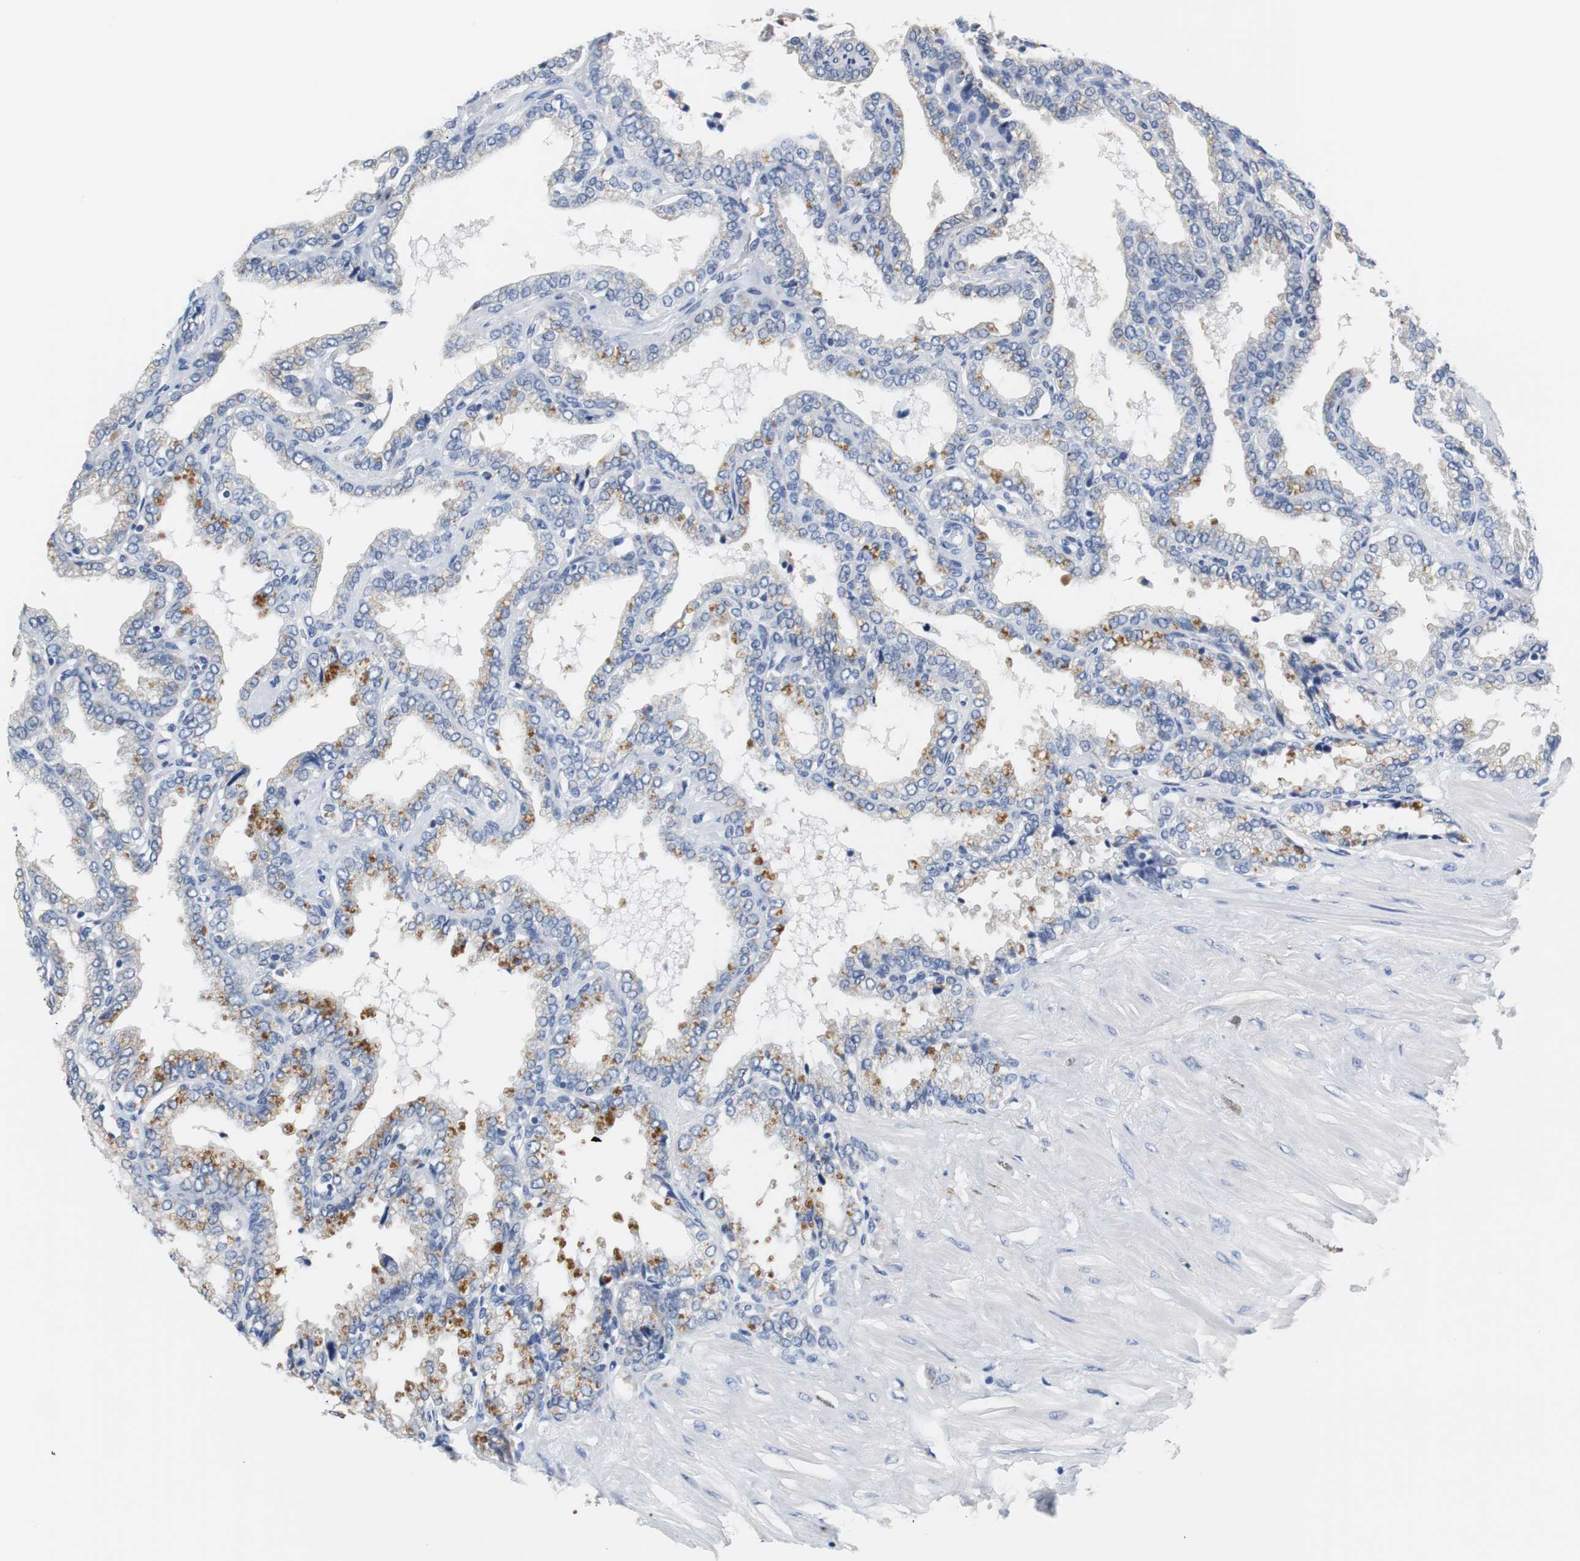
{"staining": {"intensity": "moderate", "quantity": "25%-75%", "location": "cytoplasmic/membranous"}, "tissue": "seminal vesicle", "cell_type": "Glandular cells", "image_type": "normal", "snomed": [{"axis": "morphology", "description": "Normal tissue, NOS"}, {"axis": "topography", "description": "Seminal veicle"}], "caption": "High-magnification brightfield microscopy of benign seminal vesicle stained with DAB (brown) and counterstained with hematoxylin (blue). glandular cells exhibit moderate cytoplasmic/membranous positivity is identified in approximately25%-75% of cells.", "gene": "PCK1", "patient": {"sex": "male", "age": 46}}